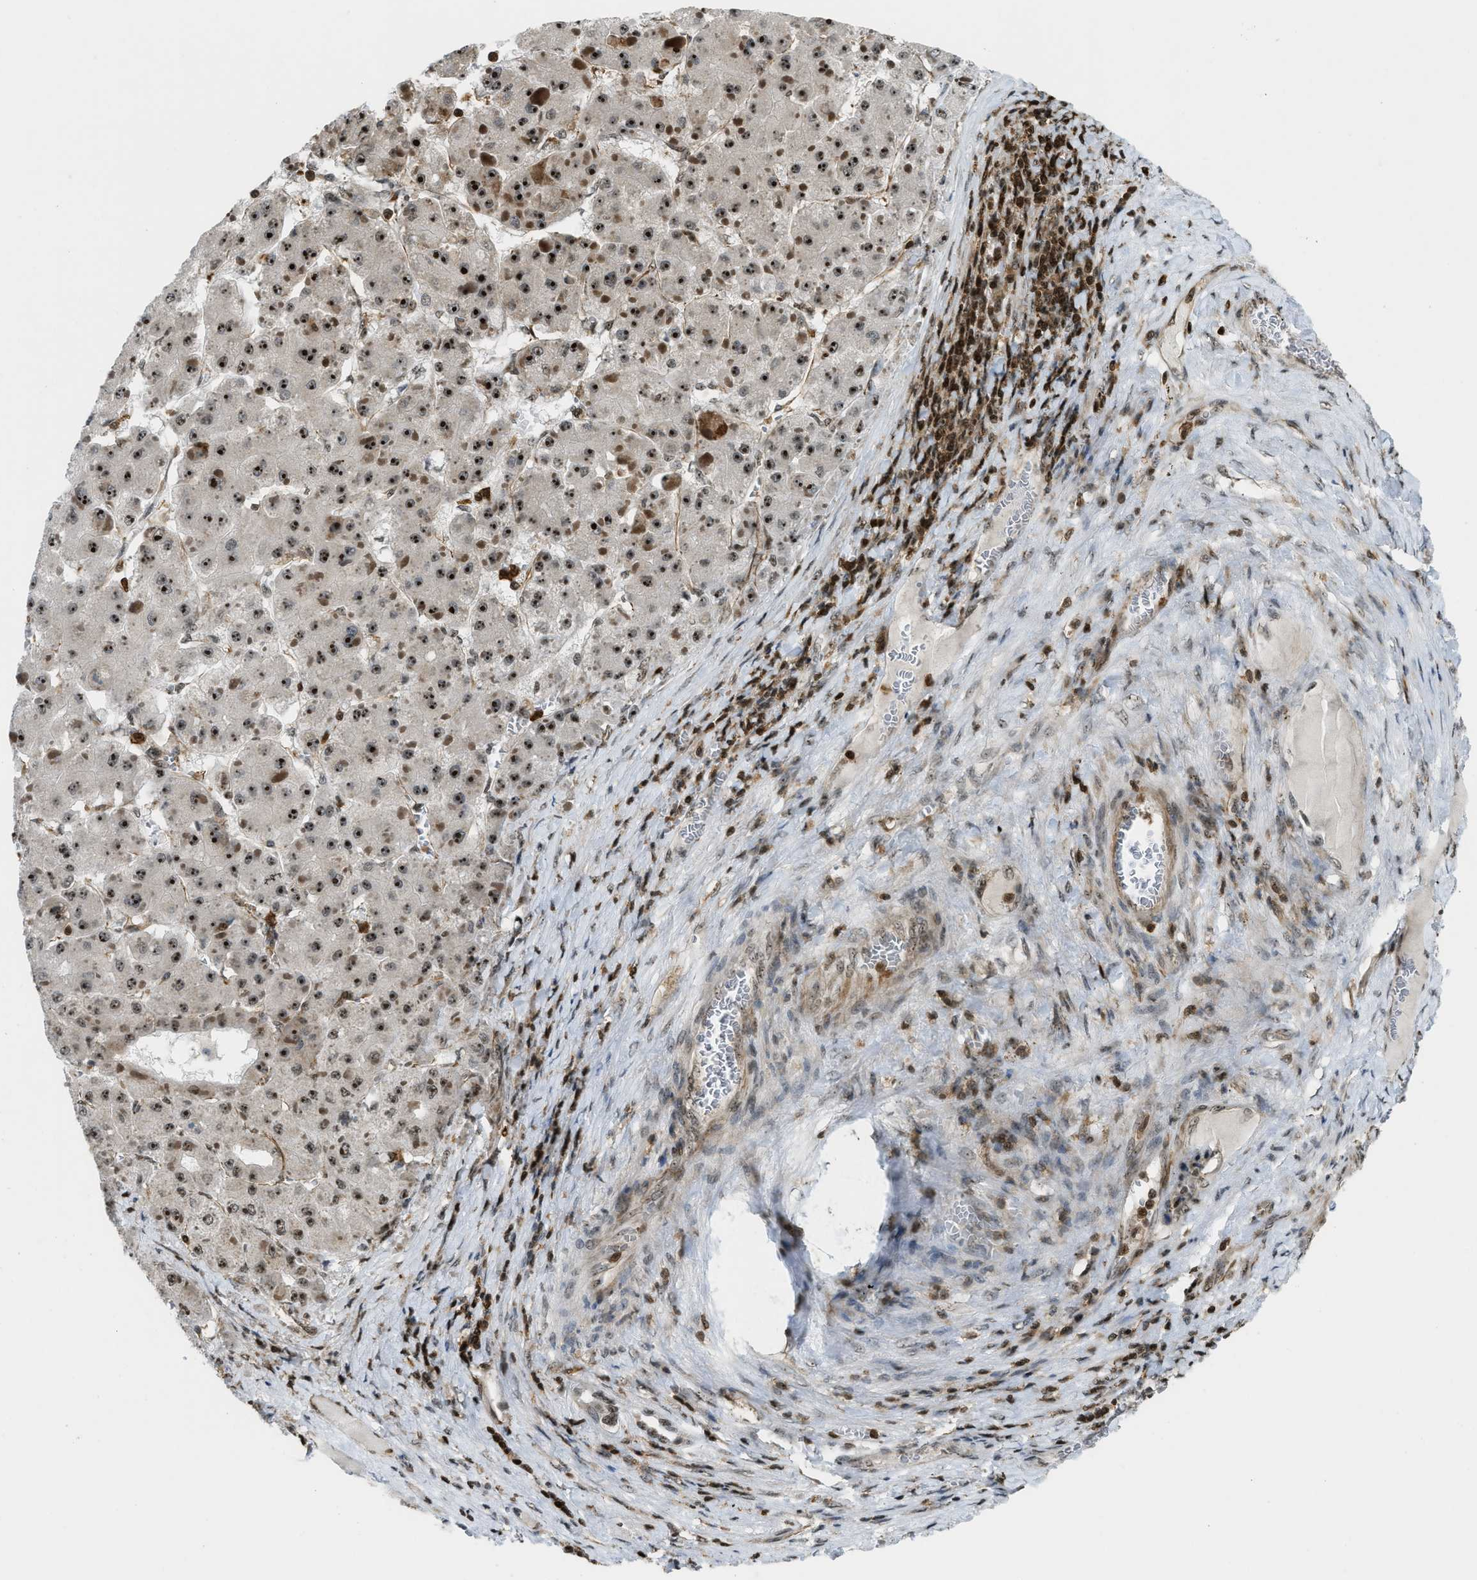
{"staining": {"intensity": "strong", "quantity": ">75%", "location": "nuclear"}, "tissue": "liver cancer", "cell_type": "Tumor cells", "image_type": "cancer", "snomed": [{"axis": "morphology", "description": "Carcinoma, Hepatocellular, NOS"}, {"axis": "topography", "description": "Liver"}], "caption": "This histopathology image reveals liver cancer stained with immunohistochemistry (IHC) to label a protein in brown. The nuclear of tumor cells show strong positivity for the protein. Nuclei are counter-stained blue.", "gene": "E2F1", "patient": {"sex": "female", "age": 73}}